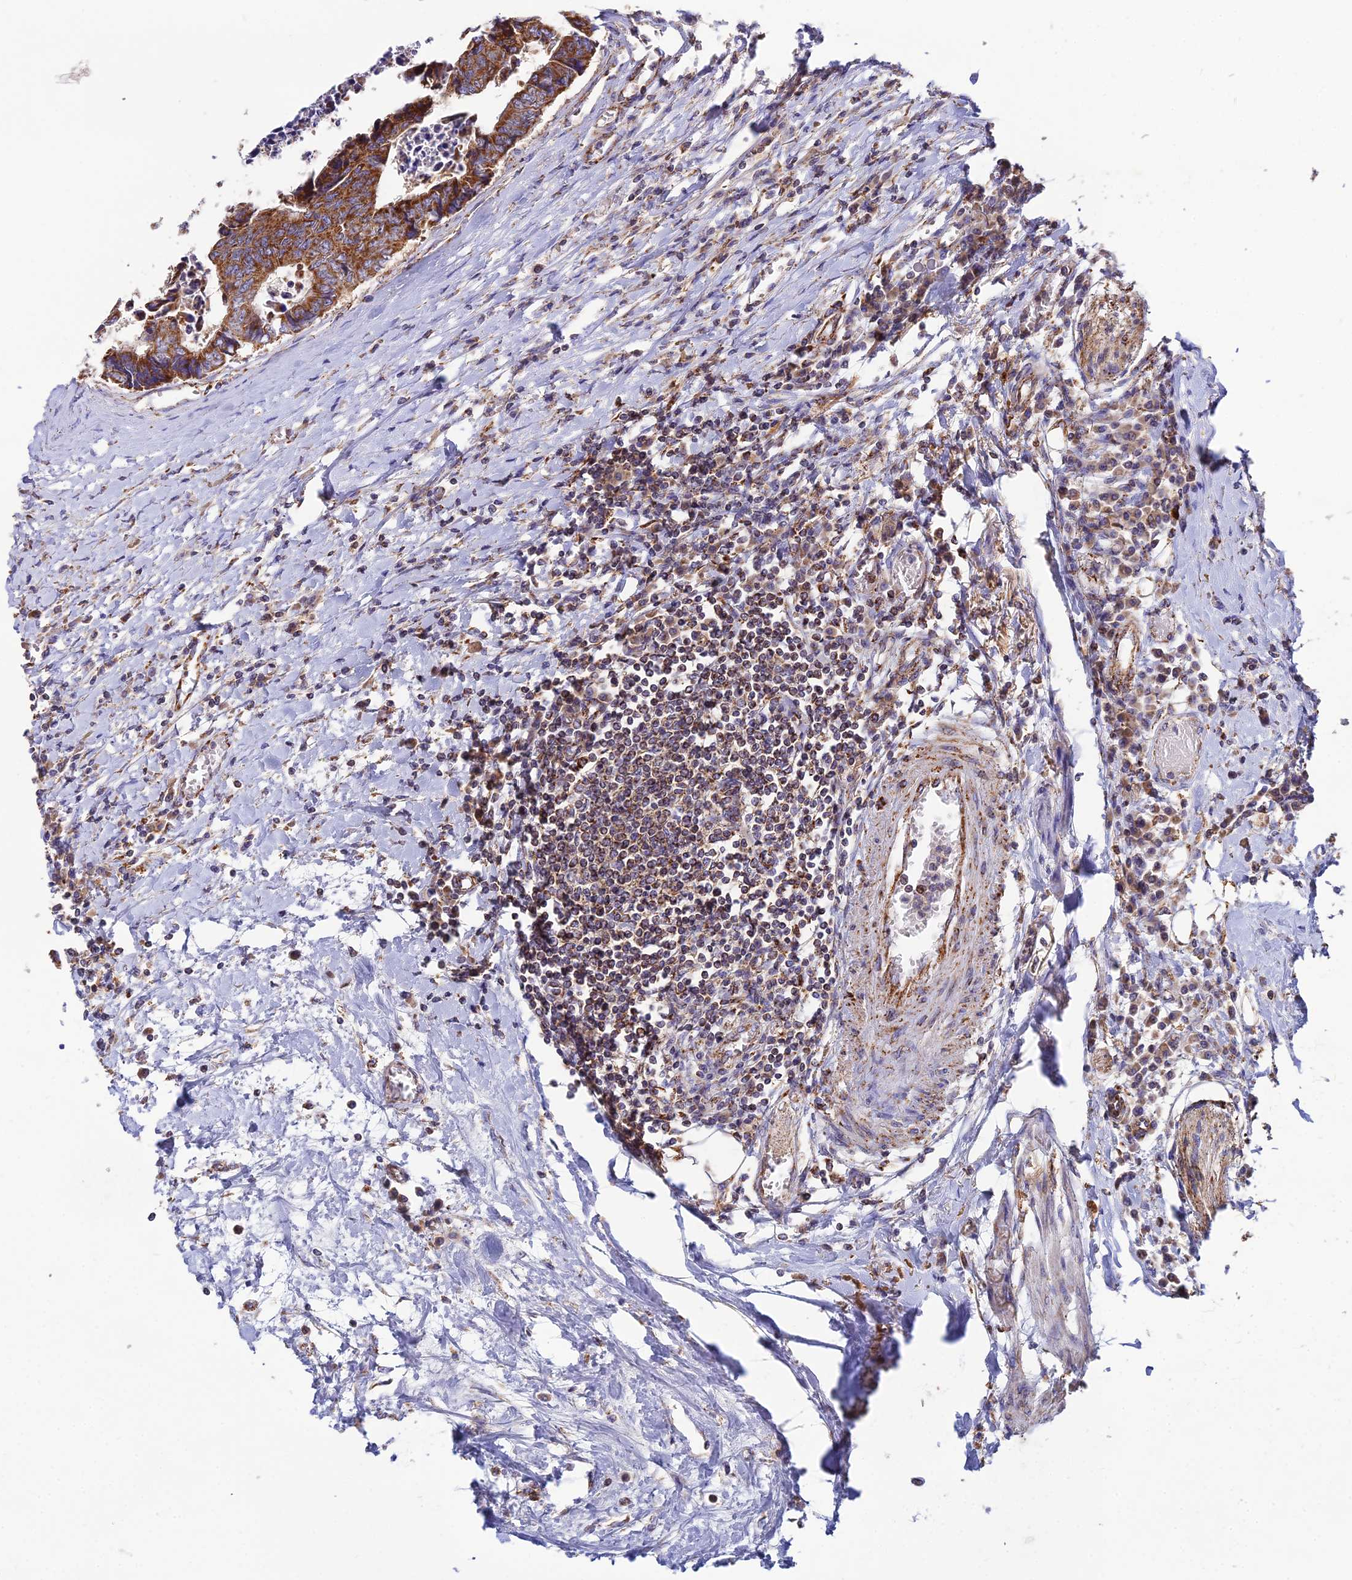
{"staining": {"intensity": "strong", "quantity": ">75%", "location": "cytoplasmic/membranous"}, "tissue": "colorectal cancer", "cell_type": "Tumor cells", "image_type": "cancer", "snomed": [{"axis": "morphology", "description": "Adenocarcinoma, NOS"}, {"axis": "topography", "description": "Rectum"}], "caption": "Colorectal cancer (adenocarcinoma) tissue exhibits strong cytoplasmic/membranous positivity in approximately >75% of tumor cells, visualized by immunohistochemistry.", "gene": "NIPSNAP3A", "patient": {"sex": "male", "age": 84}}